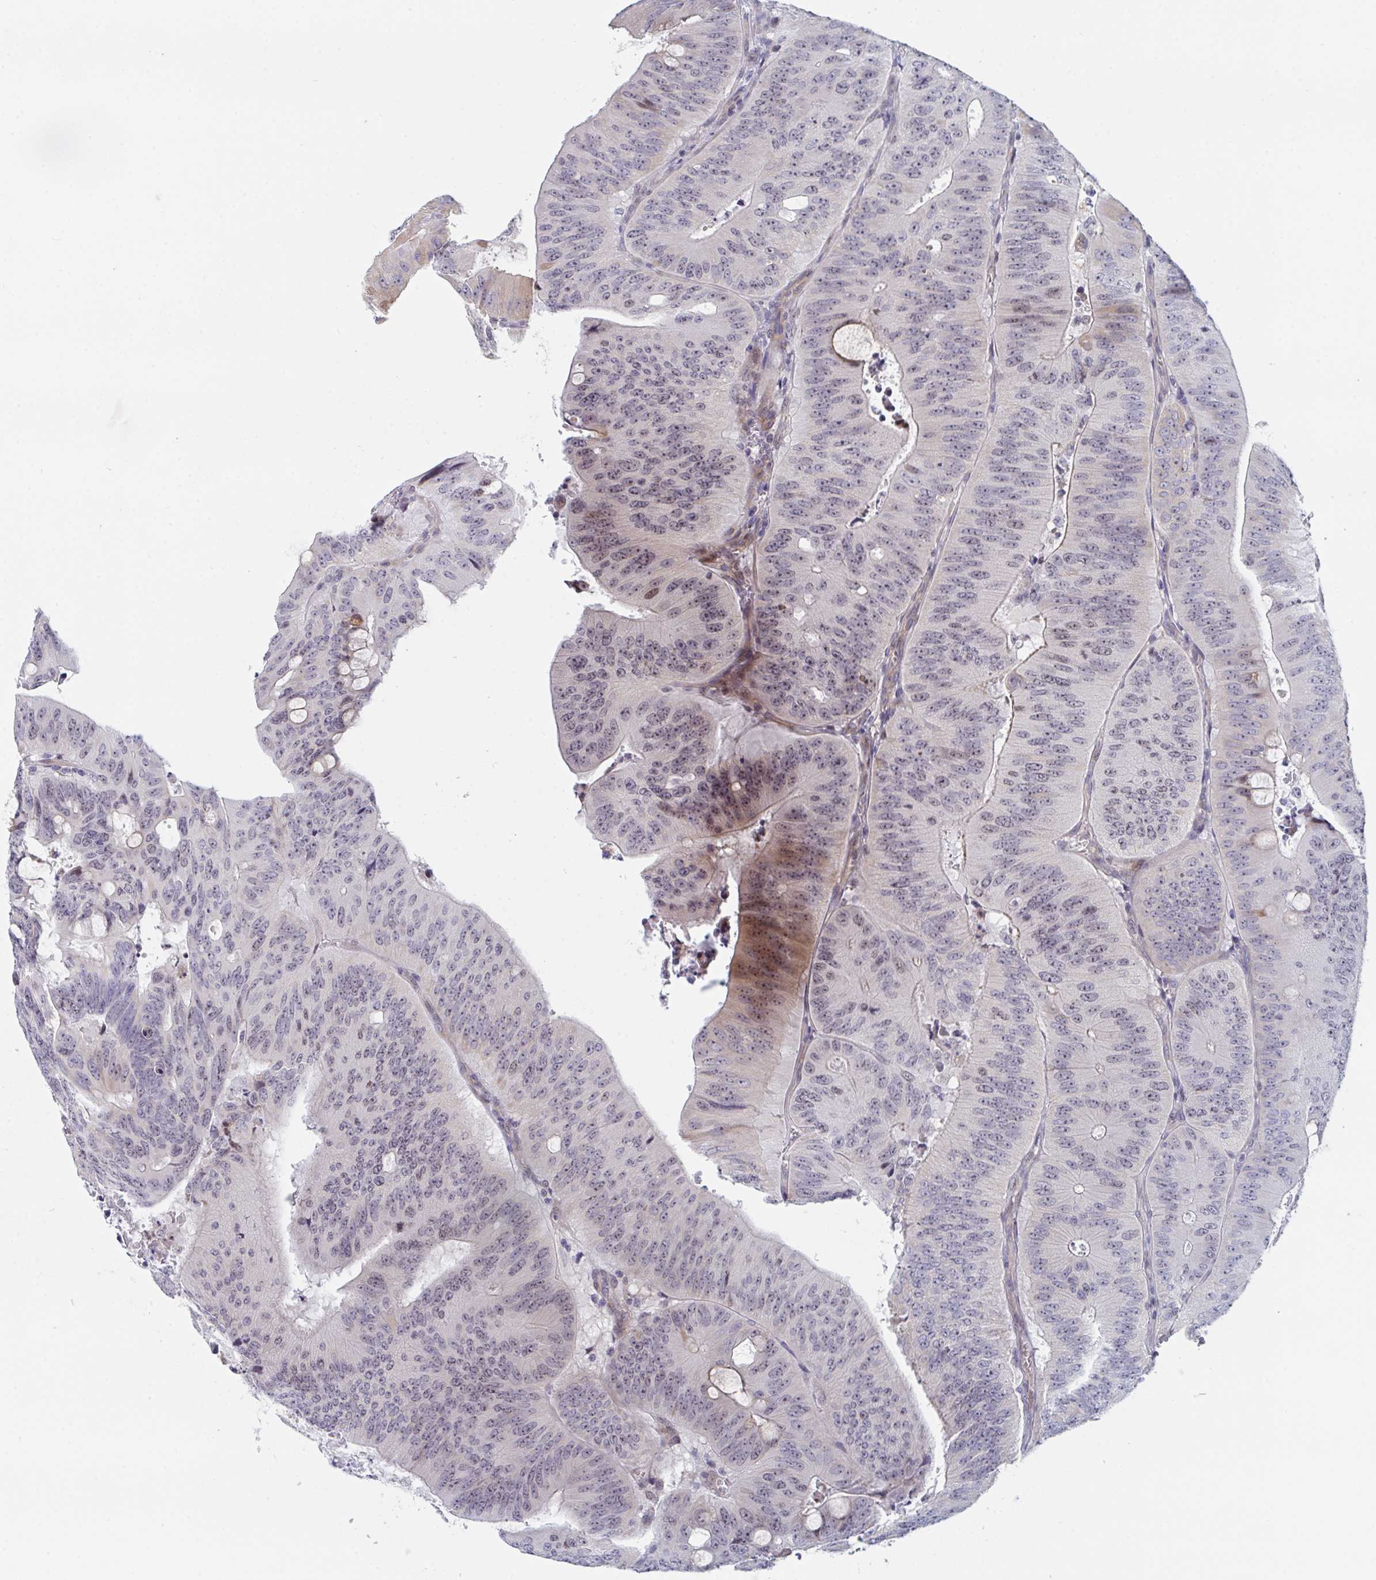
{"staining": {"intensity": "weak", "quantity": "25%-75%", "location": "cytoplasmic/membranous,nuclear"}, "tissue": "colorectal cancer", "cell_type": "Tumor cells", "image_type": "cancer", "snomed": [{"axis": "morphology", "description": "Adenocarcinoma, NOS"}, {"axis": "topography", "description": "Colon"}], "caption": "Adenocarcinoma (colorectal) stained for a protein (brown) reveals weak cytoplasmic/membranous and nuclear positive staining in about 25%-75% of tumor cells.", "gene": "CENPT", "patient": {"sex": "male", "age": 62}}